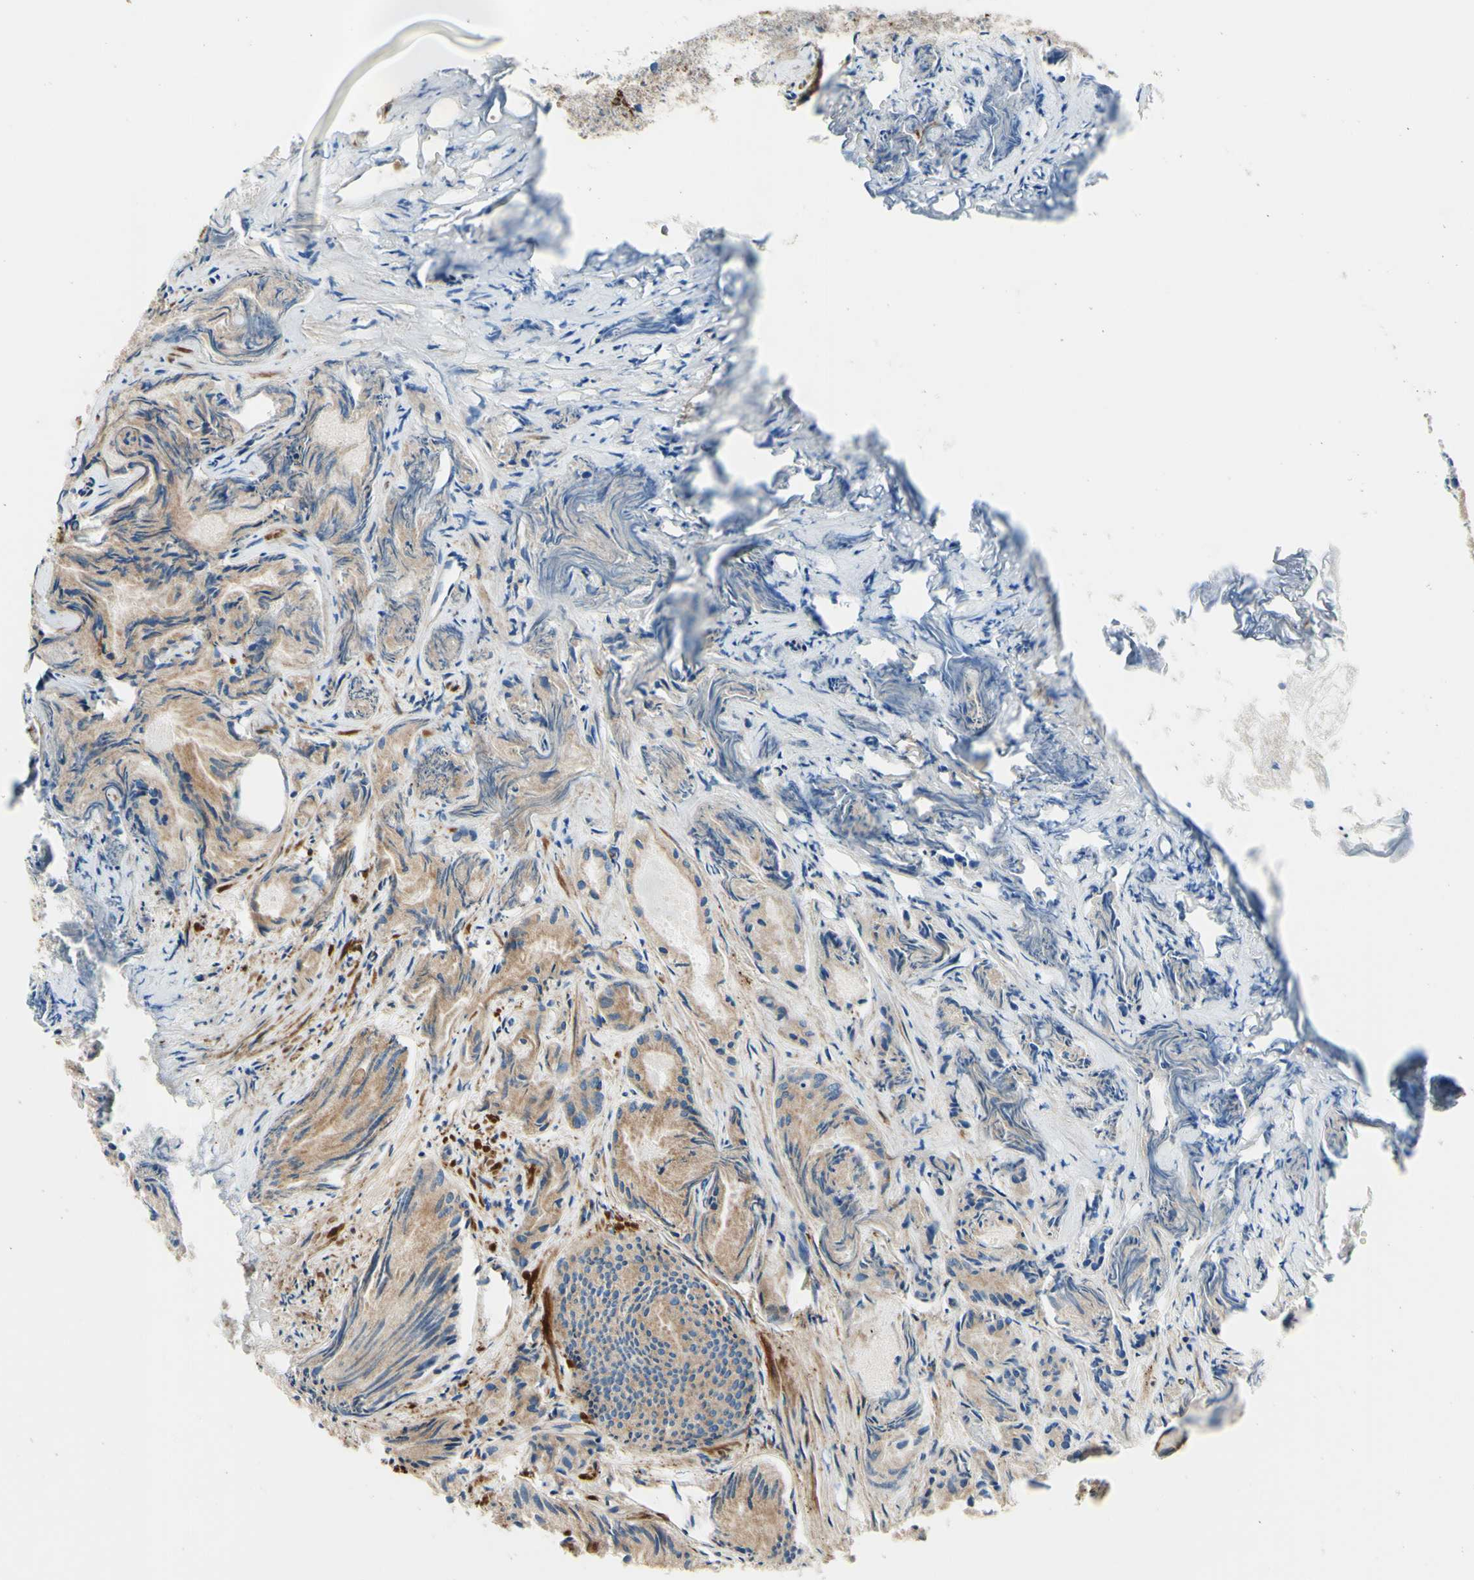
{"staining": {"intensity": "moderate", "quantity": ">75%", "location": "cytoplasmic/membranous"}, "tissue": "prostate cancer", "cell_type": "Tumor cells", "image_type": "cancer", "snomed": [{"axis": "morphology", "description": "Adenocarcinoma, Low grade"}, {"axis": "topography", "description": "Prostate"}], "caption": "Immunohistochemical staining of prostate cancer displays medium levels of moderate cytoplasmic/membranous protein staining in about >75% of tumor cells.", "gene": "RETREG2", "patient": {"sex": "male", "age": 72}}